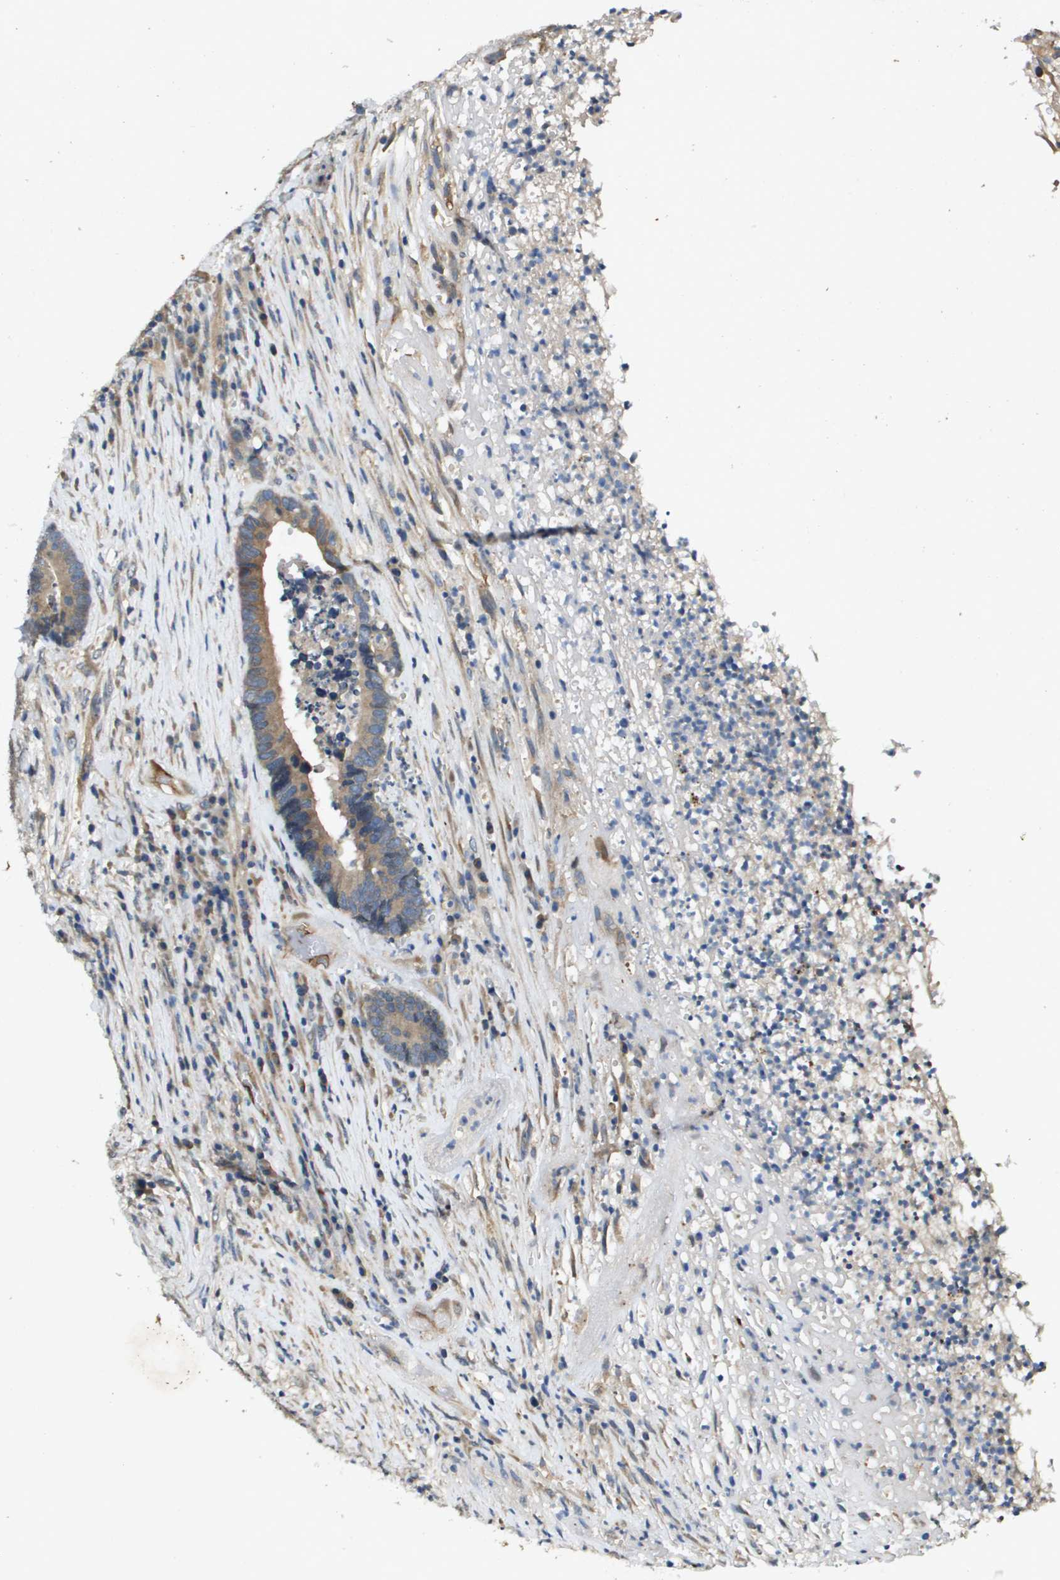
{"staining": {"intensity": "moderate", "quantity": ">75%", "location": "cytoplasmic/membranous"}, "tissue": "colorectal cancer", "cell_type": "Tumor cells", "image_type": "cancer", "snomed": [{"axis": "morphology", "description": "Adenocarcinoma, NOS"}, {"axis": "topography", "description": "Rectum"}], "caption": "This micrograph shows colorectal adenocarcinoma stained with immunohistochemistry to label a protein in brown. The cytoplasmic/membranous of tumor cells show moderate positivity for the protein. Nuclei are counter-stained blue.", "gene": "PGAP3", "patient": {"sex": "female", "age": 89}}